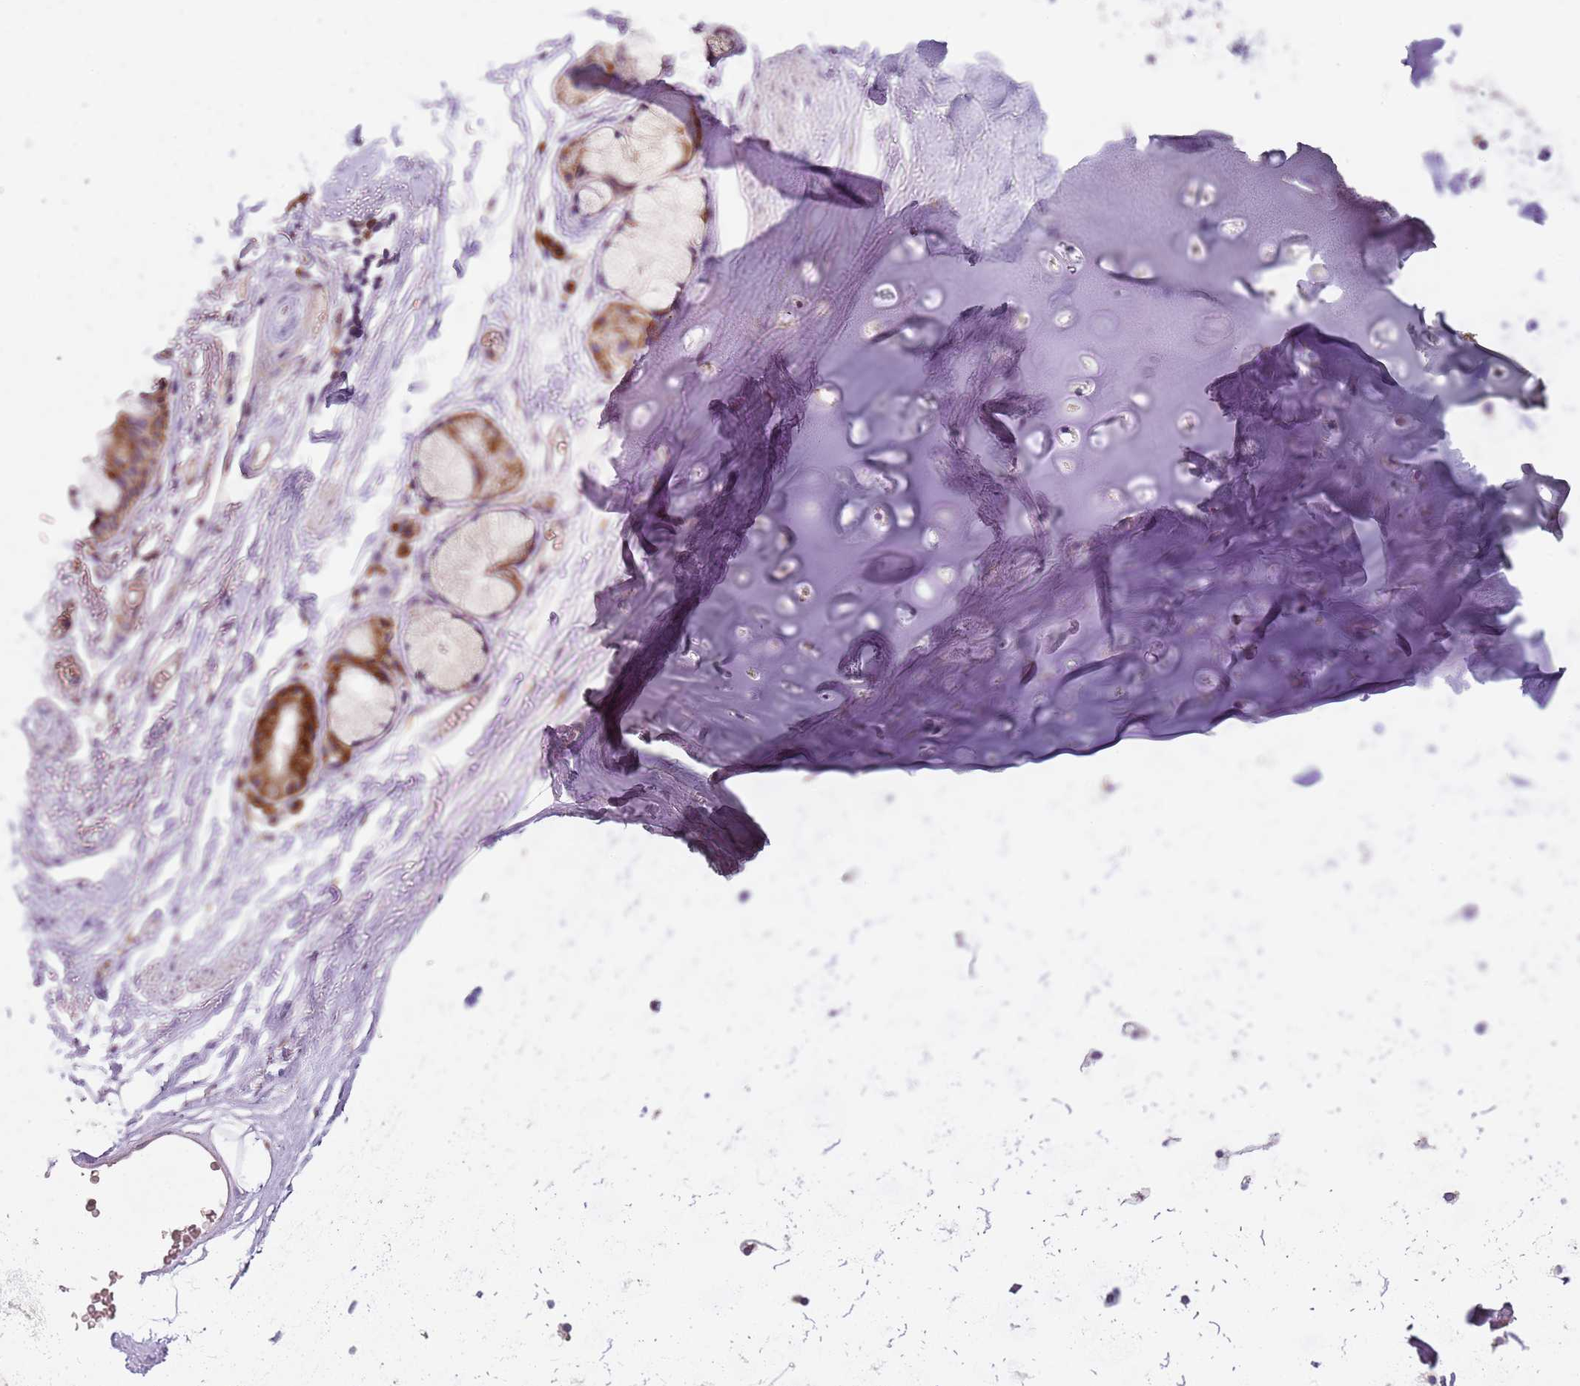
{"staining": {"intensity": "negative", "quantity": "none", "location": "none"}, "tissue": "adipose tissue", "cell_type": "Adipocytes", "image_type": "normal", "snomed": [{"axis": "morphology", "description": "Normal tissue, NOS"}, {"axis": "topography", "description": "Lymph node"}, {"axis": "topography", "description": "Bronchus"}], "caption": "Image shows no protein staining in adipocytes of normal adipose tissue. Nuclei are stained in blue.", "gene": "SPATA2", "patient": {"sex": "male", "age": 63}}